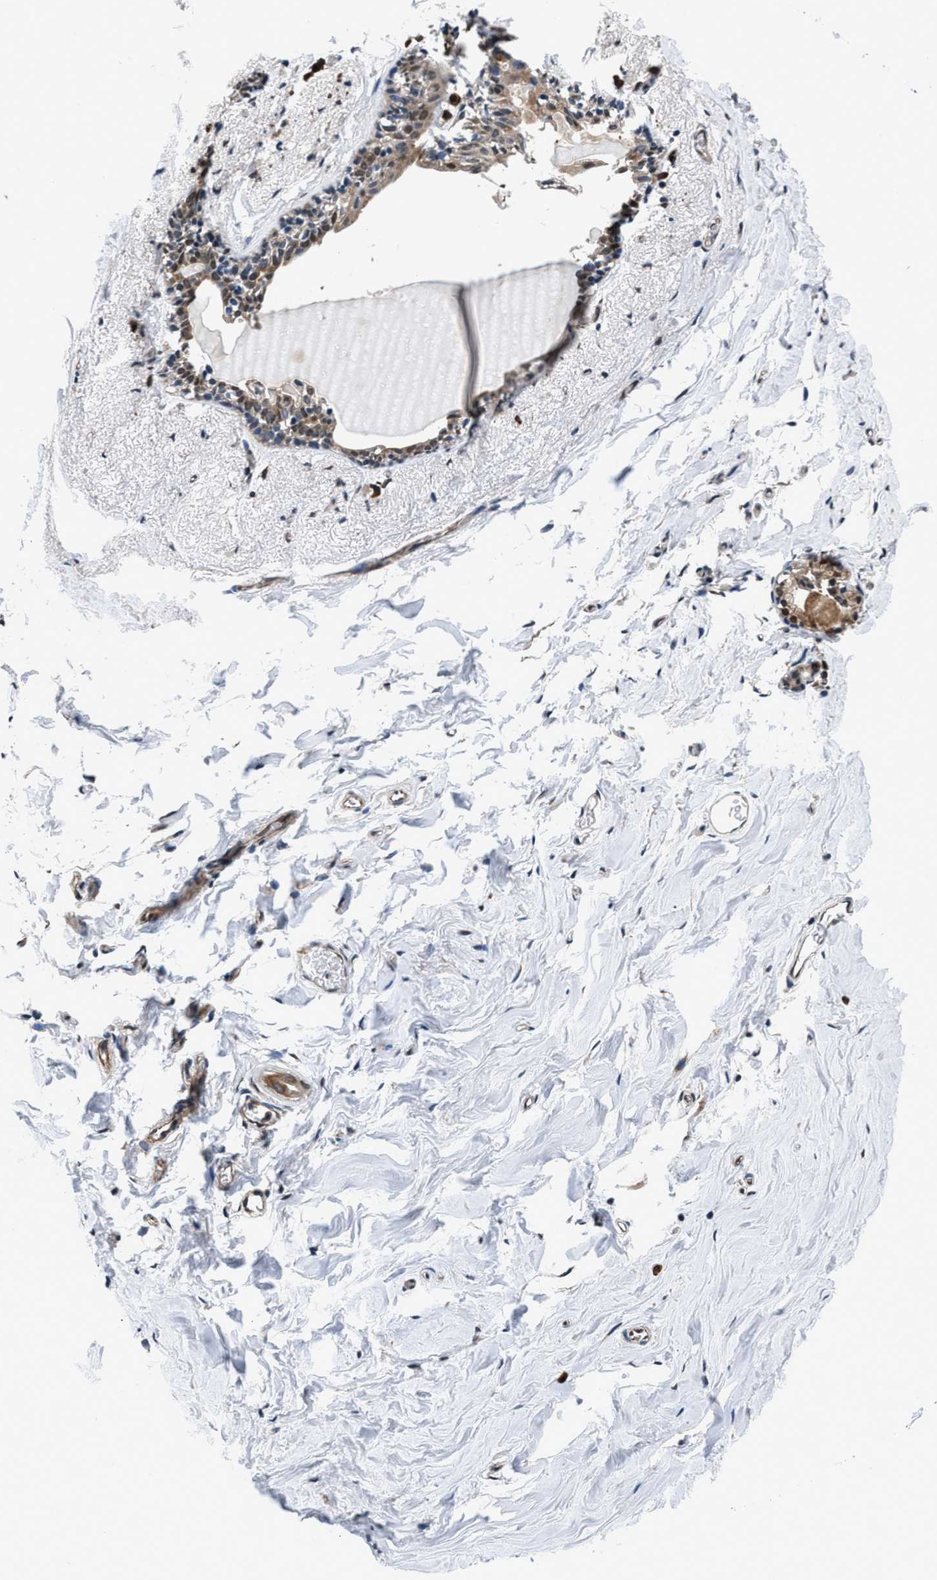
{"staining": {"intensity": "negative", "quantity": "none", "location": "none"}, "tissue": "breast", "cell_type": "Adipocytes", "image_type": "normal", "snomed": [{"axis": "morphology", "description": "Normal tissue, NOS"}, {"axis": "topography", "description": "Breast"}], "caption": "Immunohistochemistry histopathology image of unremarkable human breast stained for a protein (brown), which shows no positivity in adipocytes. (Stains: DAB (3,3'-diaminobenzidine) immunohistochemistry with hematoxylin counter stain, Microscopy: brightfield microscopy at high magnification).", "gene": "PRPSAP2", "patient": {"sex": "female", "age": 62}}